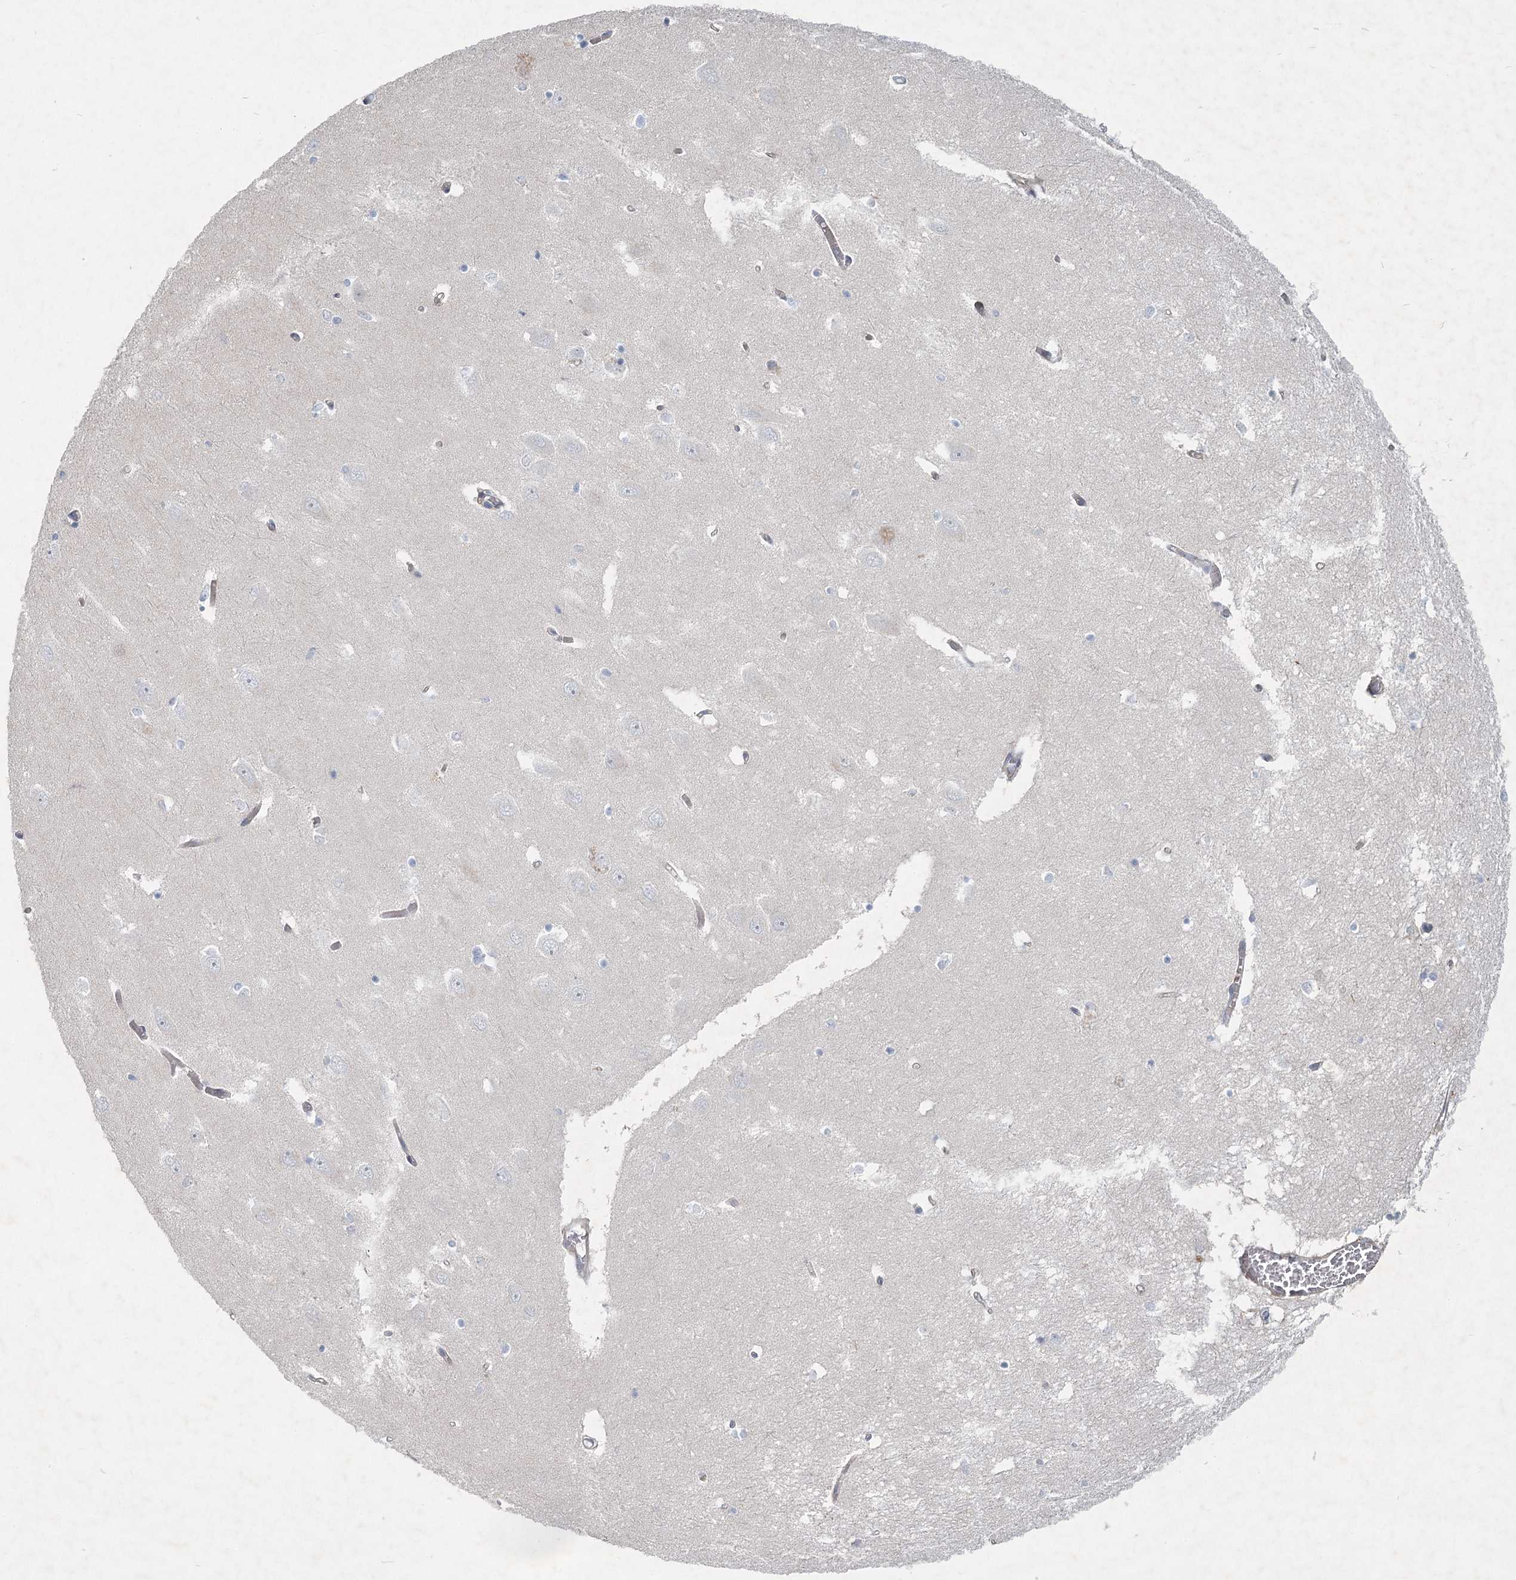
{"staining": {"intensity": "negative", "quantity": "none", "location": "none"}, "tissue": "hippocampus", "cell_type": "Glial cells", "image_type": "normal", "snomed": [{"axis": "morphology", "description": "Normal tissue, NOS"}, {"axis": "topography", "description": "Hippocampus"}], "caption": "High magnification brightfield microscopy of normal hippocampus stained with DAB (3,3'-diaminobenzidine) (brown) and counterstained with hematoxylin (blue): glial cells show no significant expression. (DAB (3,3'-diaminobenzidine) immunohistochemistry (IHC), high magnification).", "gene": "DNMBP", "patient": {"sex": "male", "age": 70}}